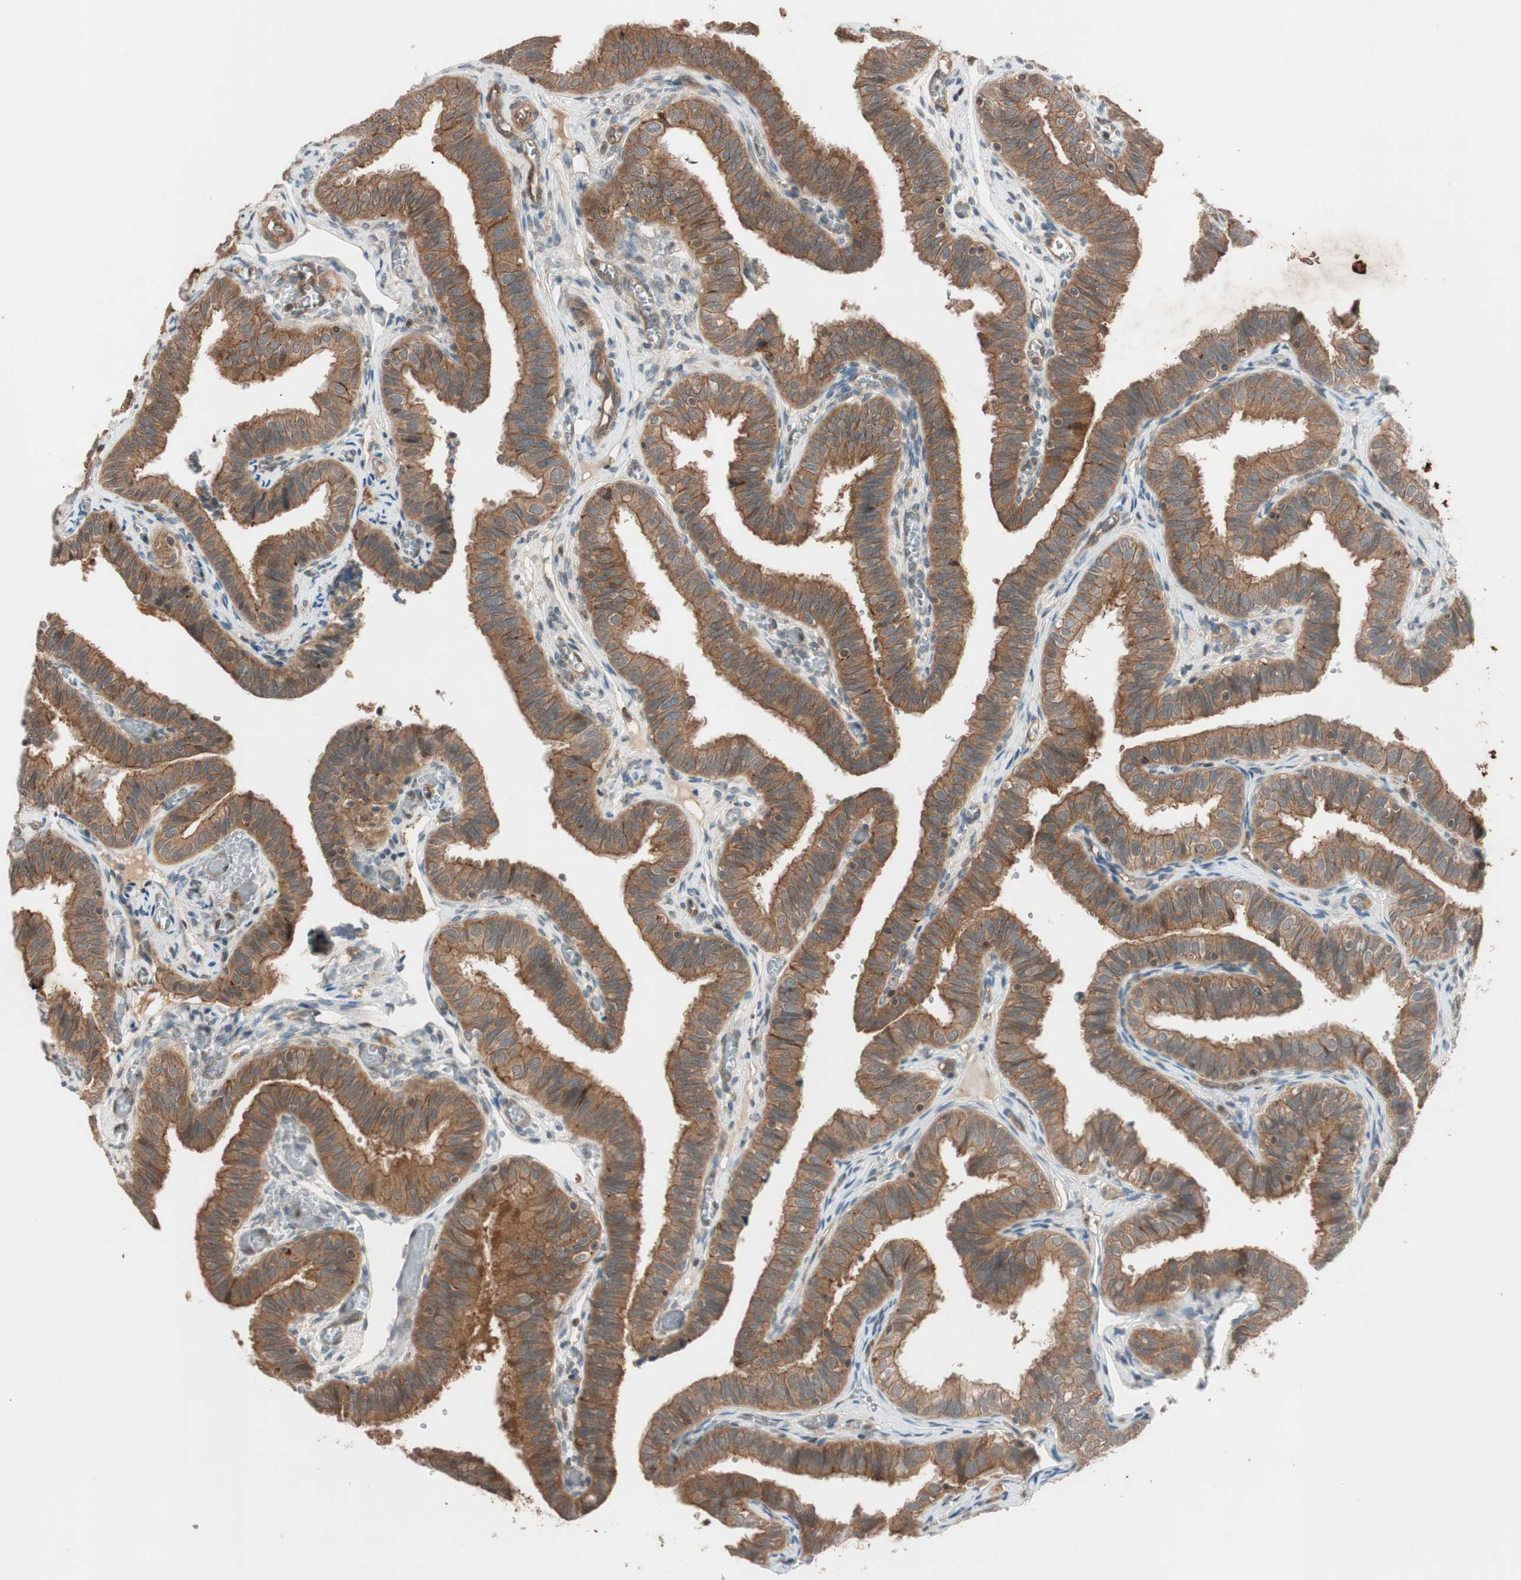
{"staining": {"intensity": "moderate", "quantity": ">75%", "location": "cytoplasmic/membranous"}, "tissue": "fallopian tube", "cell_type": "Glandular cells", "image_type": "normal", "snomed": [{"axis": "morphology", "description": "Normal tissue, NOS"}, {"axis": "topography", "description": "Fallopian tube"}], "caption": "High-power microscopy captured an immunohistochemistry histopathology image of benign fallopian tube, revealing moderate cytoplasmic/membranous expression in about >75% of glandular cells.", "gene": "EPHA8", "patient": {"sex": "female", "age": 46}}